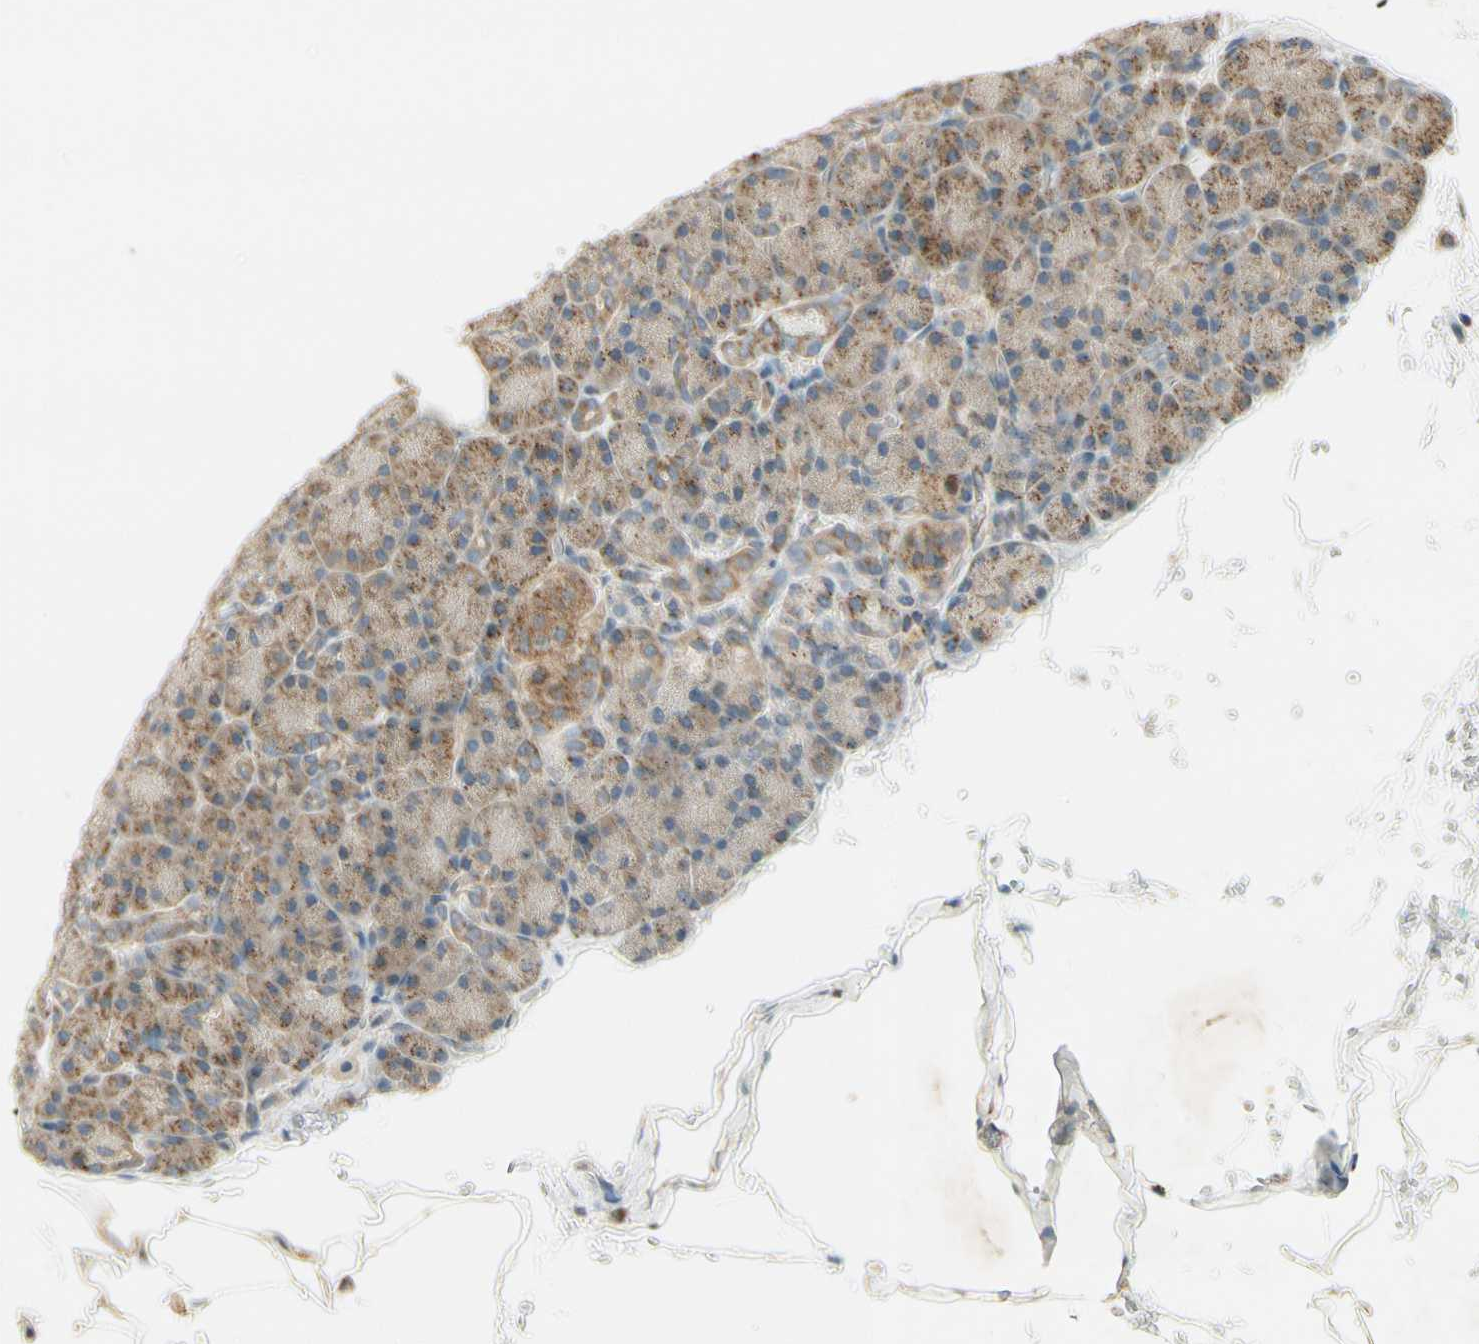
{"staining": {"intensity": "moderate", "quantity": ">75%", "location": "cytoplasmic/membranous"}, "tissue": "pancreas", "cell_type": "Exocrine glandular cells", "image_type": "normal", "snomed": [{"axis": "morphology", "description": "Normal tissue, NOS"}, {"axis": "topography", "description": "Pancreas"}], "caption": "DAB (3,3'-diaminobenzidine) immunohistochemical staining of normal pancreas demonstrates moderate cytoplasmic/membranous protein expression in about >75% of exocrine glandular cells. (brown staining indicates protein expression, while blue staining denotes nuclei).", "gene": "EPHB3", "patient": {"sex": "female", "age": 43}}